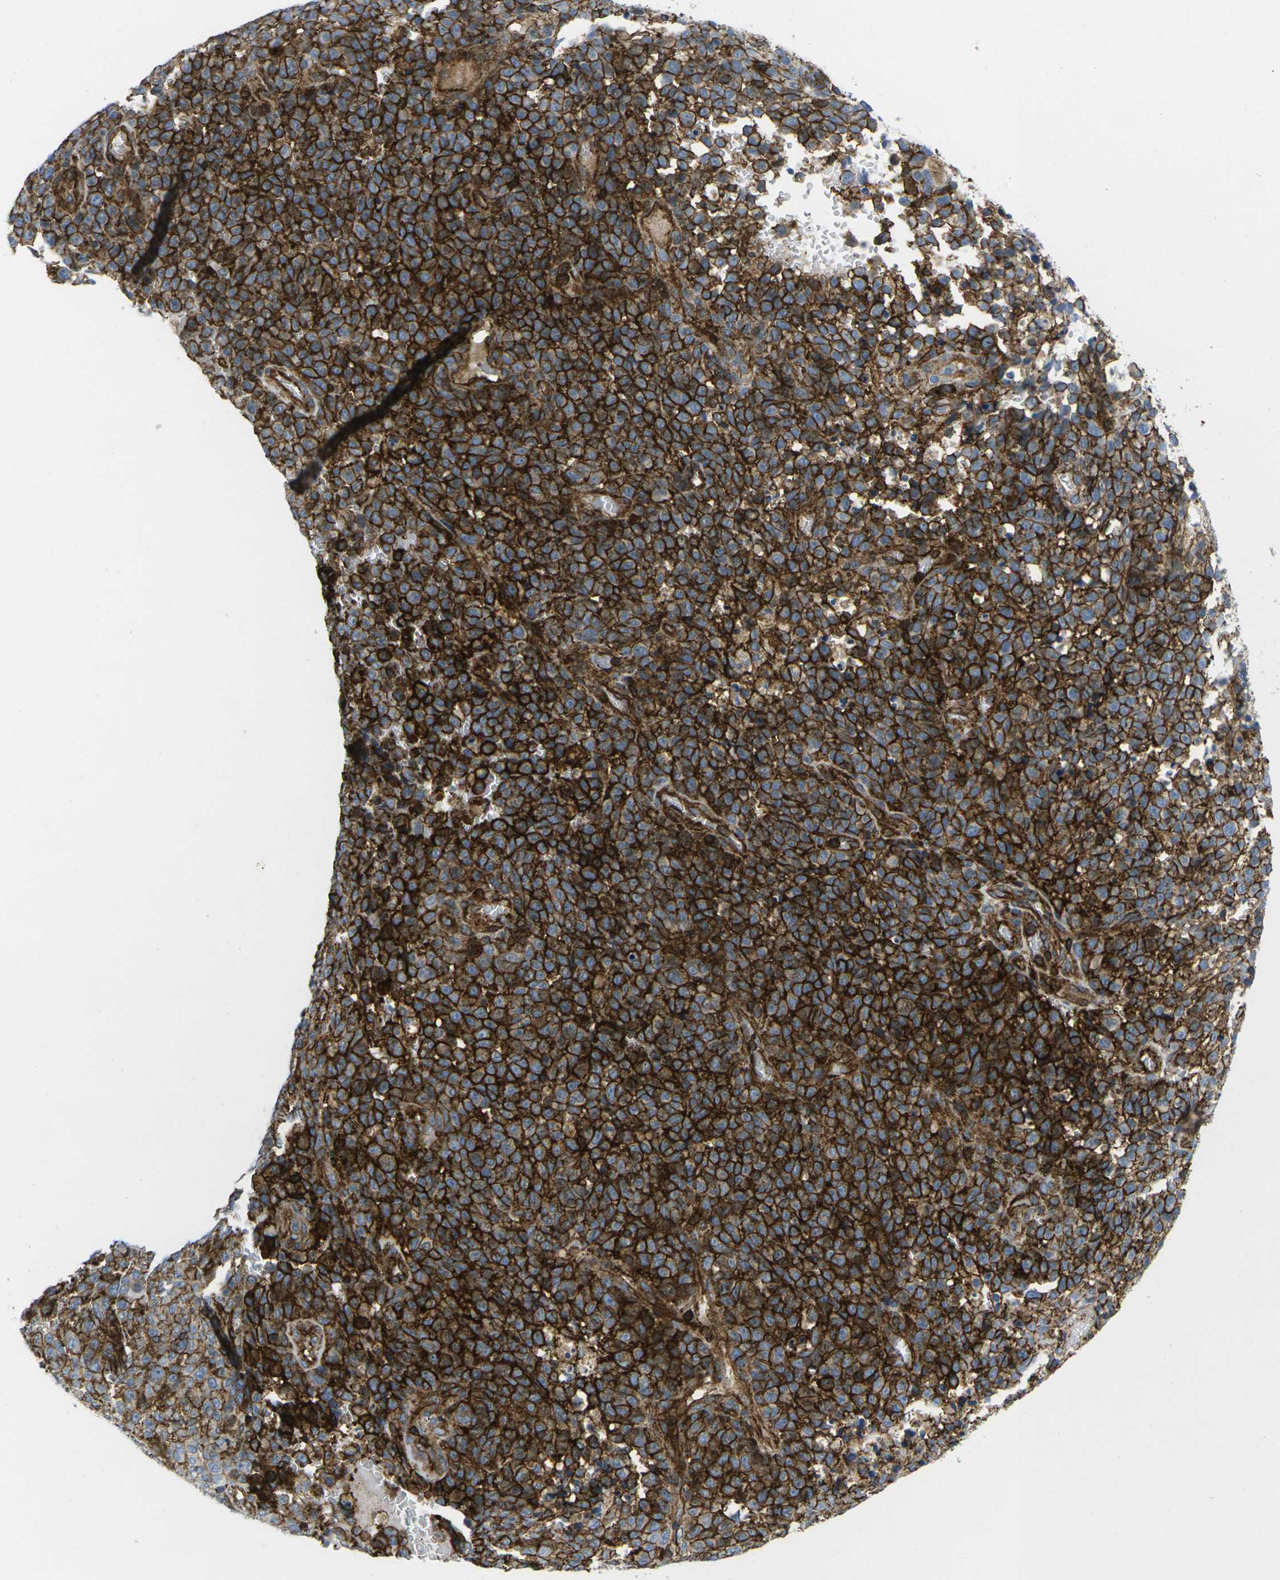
{"staining": {"intensity": "strong", "quantity": ">75%", "location": "cytoplasmic/membranous"}, "tissue": "melanoma", "cell_type": "Tumor cells", "image_type": "cancer", "snomed": [{"axis": "morphology", "description": "Malignant melanoma, NOS"}, {"axis": "topography", "description": "Skin"}], "caption": "DAB (3,3'-diaminobenzidine) immunohistochemical staining of human melanoma reveals strong cytoplasmic/membranous protein positivity in approximately >75% of tumor cells. The staining was performed using DAB (3,3'-diaminobenzidine) to visualize the protein expression in brown, while the nuclei were stained in blue with hematoxylin (Magnification: 20x).", "gene": "IQGAP1", "patient": {"sex": "female", "age": 82}}